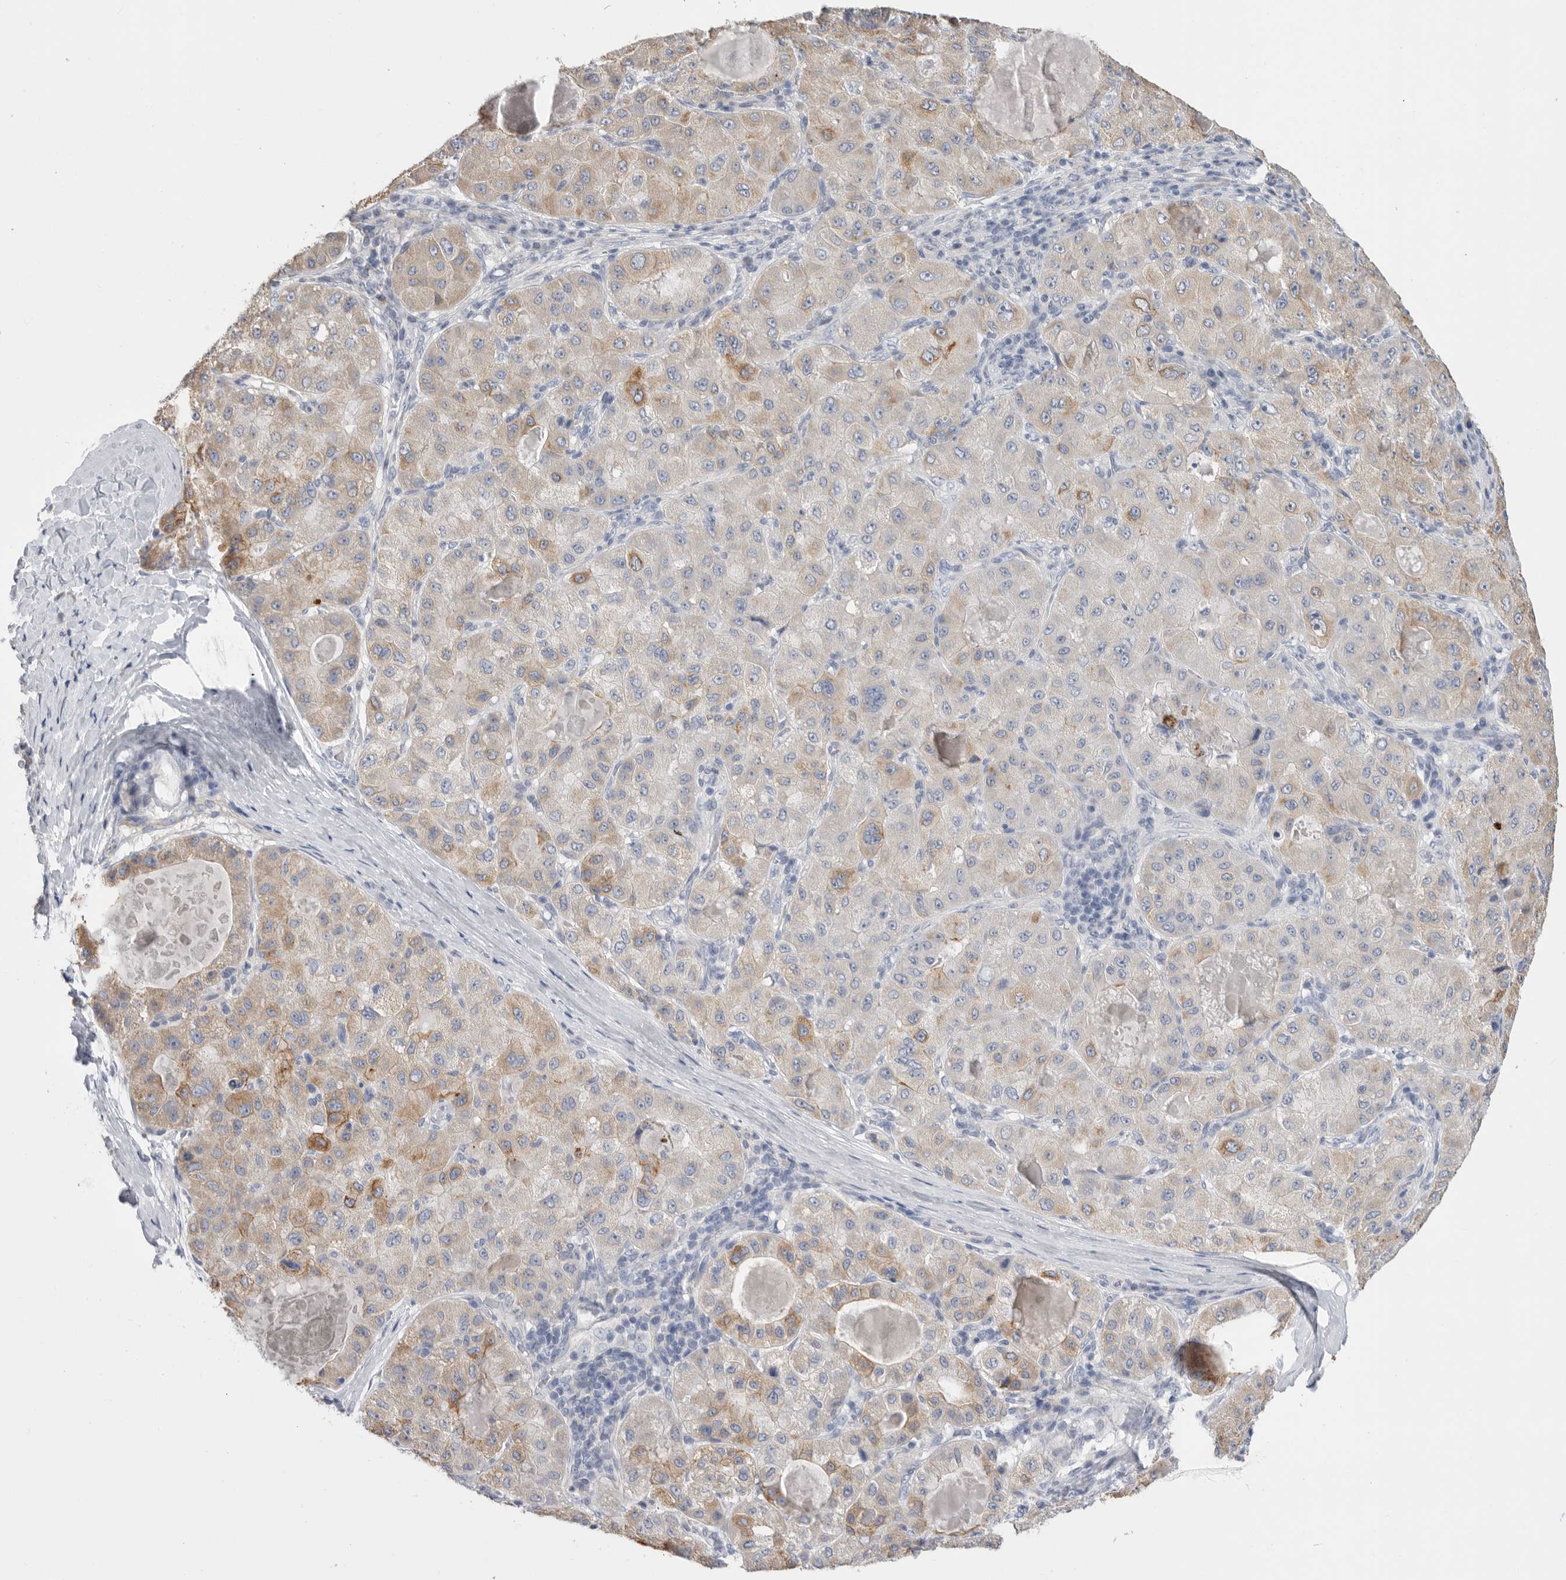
{"staining": {"intensity": "weak", "quantity": "25%-75%", "location": "cytoplasmic/membranous"}, "tissue": "liver cancer", "cell_type": "Tumor cells", "image_type": "cancer", "snomed": [{"axis": "morphology", "description": "Carcinoma, Hepatocellular, NOS"}, {"axis": "topography", "description": "Liver"}], "caption": "Liver cancer stained with a brown dye displays weak cytoplasmic/membranous positive positivity in approximately 25%-75% of tumor cells.", "gene": "MTFR1L", "patient": {"sex": "male", "age": 80}}